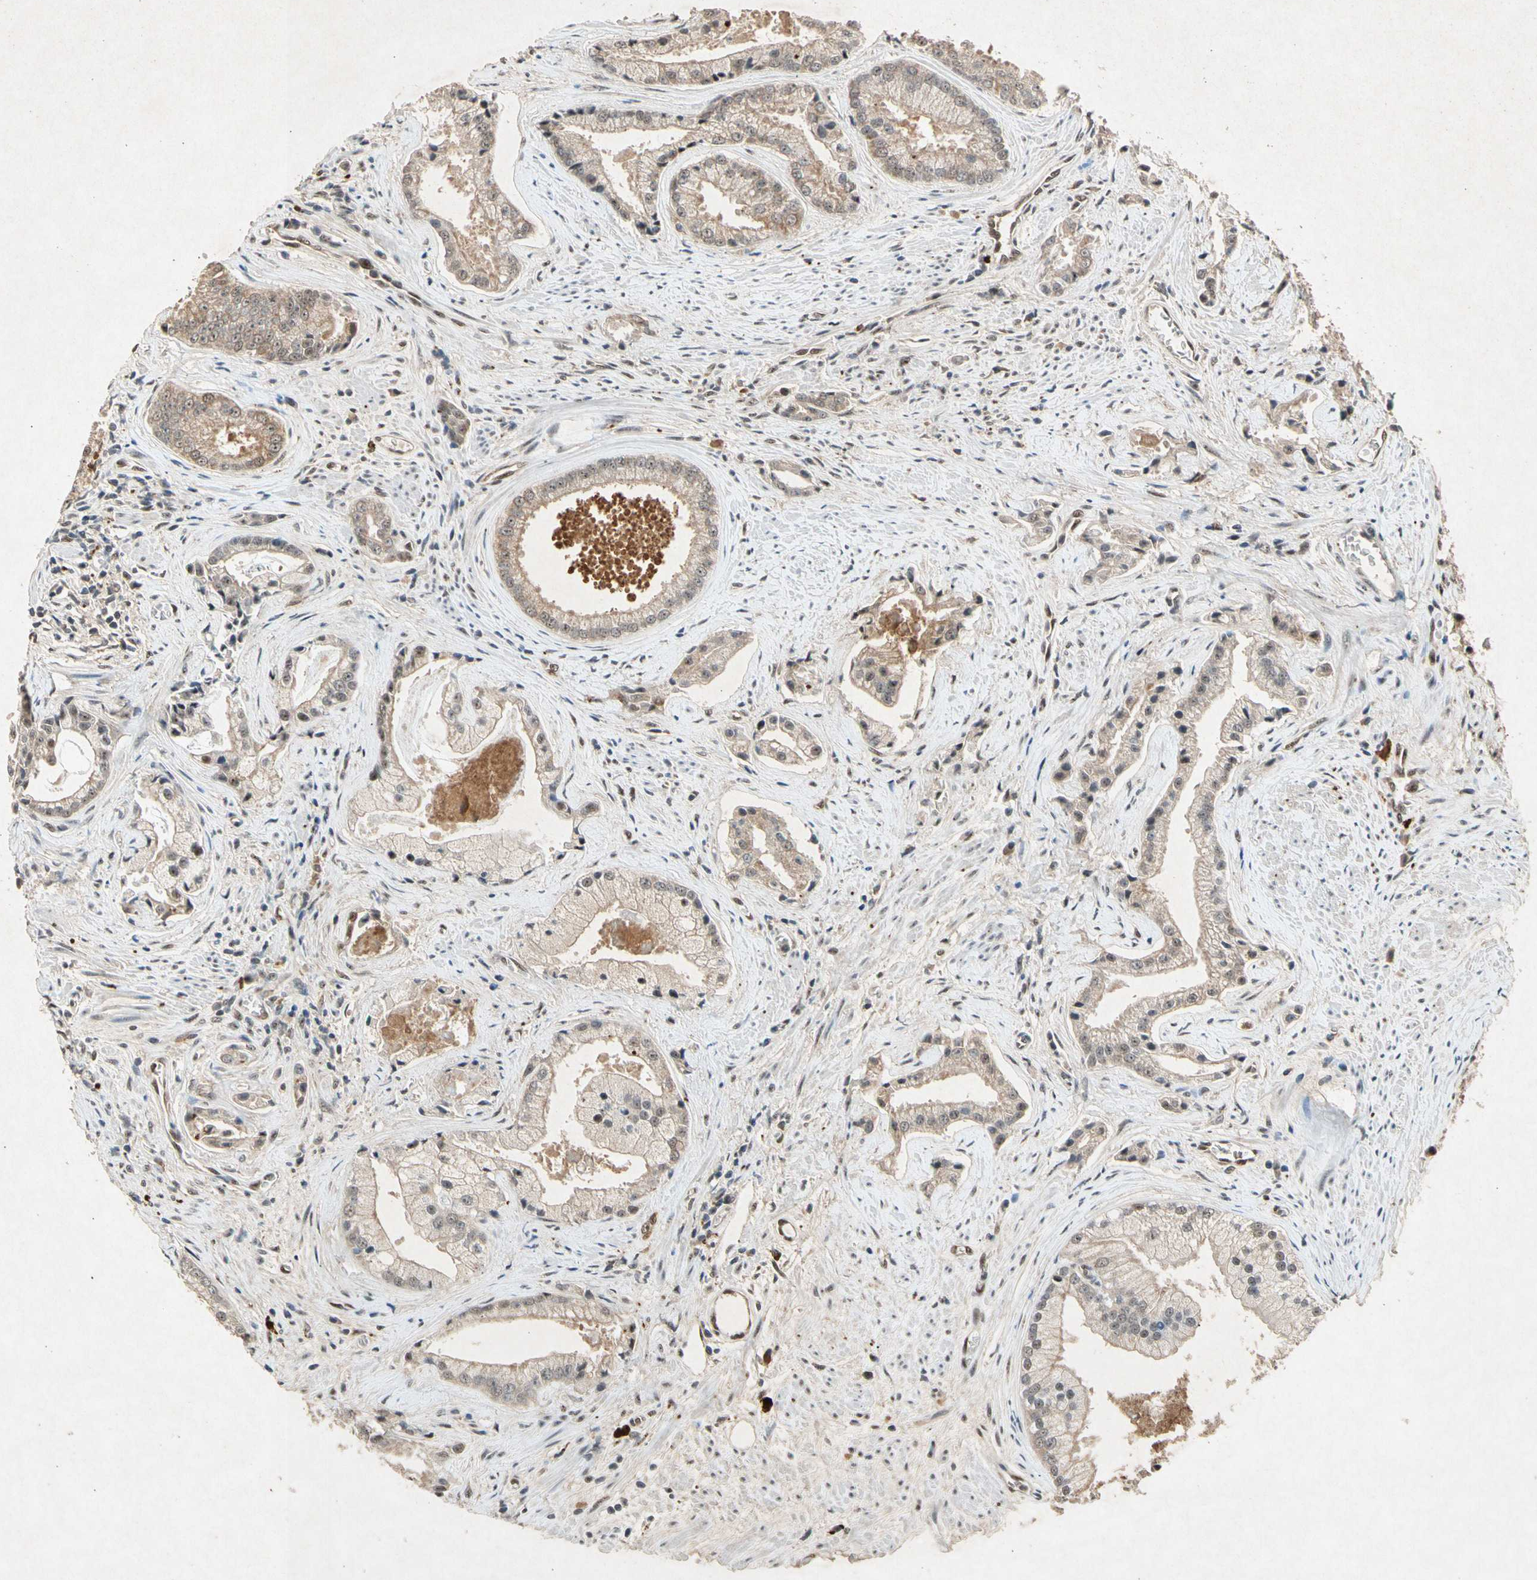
{"staining": {"intensity": "weak", "quantity": "25%-75%", "location": "cytoplasmic/membranous,nuclear"}, "tissue": "prostate cancer", "cell_type": "Tumor cells", "image_type": "cancer", "snomed": [{"axis": "morphology", "description": "Adenocarcinoma, High grade"}, {"axis": "topography", "description": "Prostate"}], "caption": "Immunohistochemical staining of human adenocarcinoma (high-grade) (prostate) exhibits weak cytoplasmic/membranous and nuclear protein positivity in approximately 25%-75% of tumor cells.", "gene": "PML", "patient": {"sex": "male", "age": 67}}